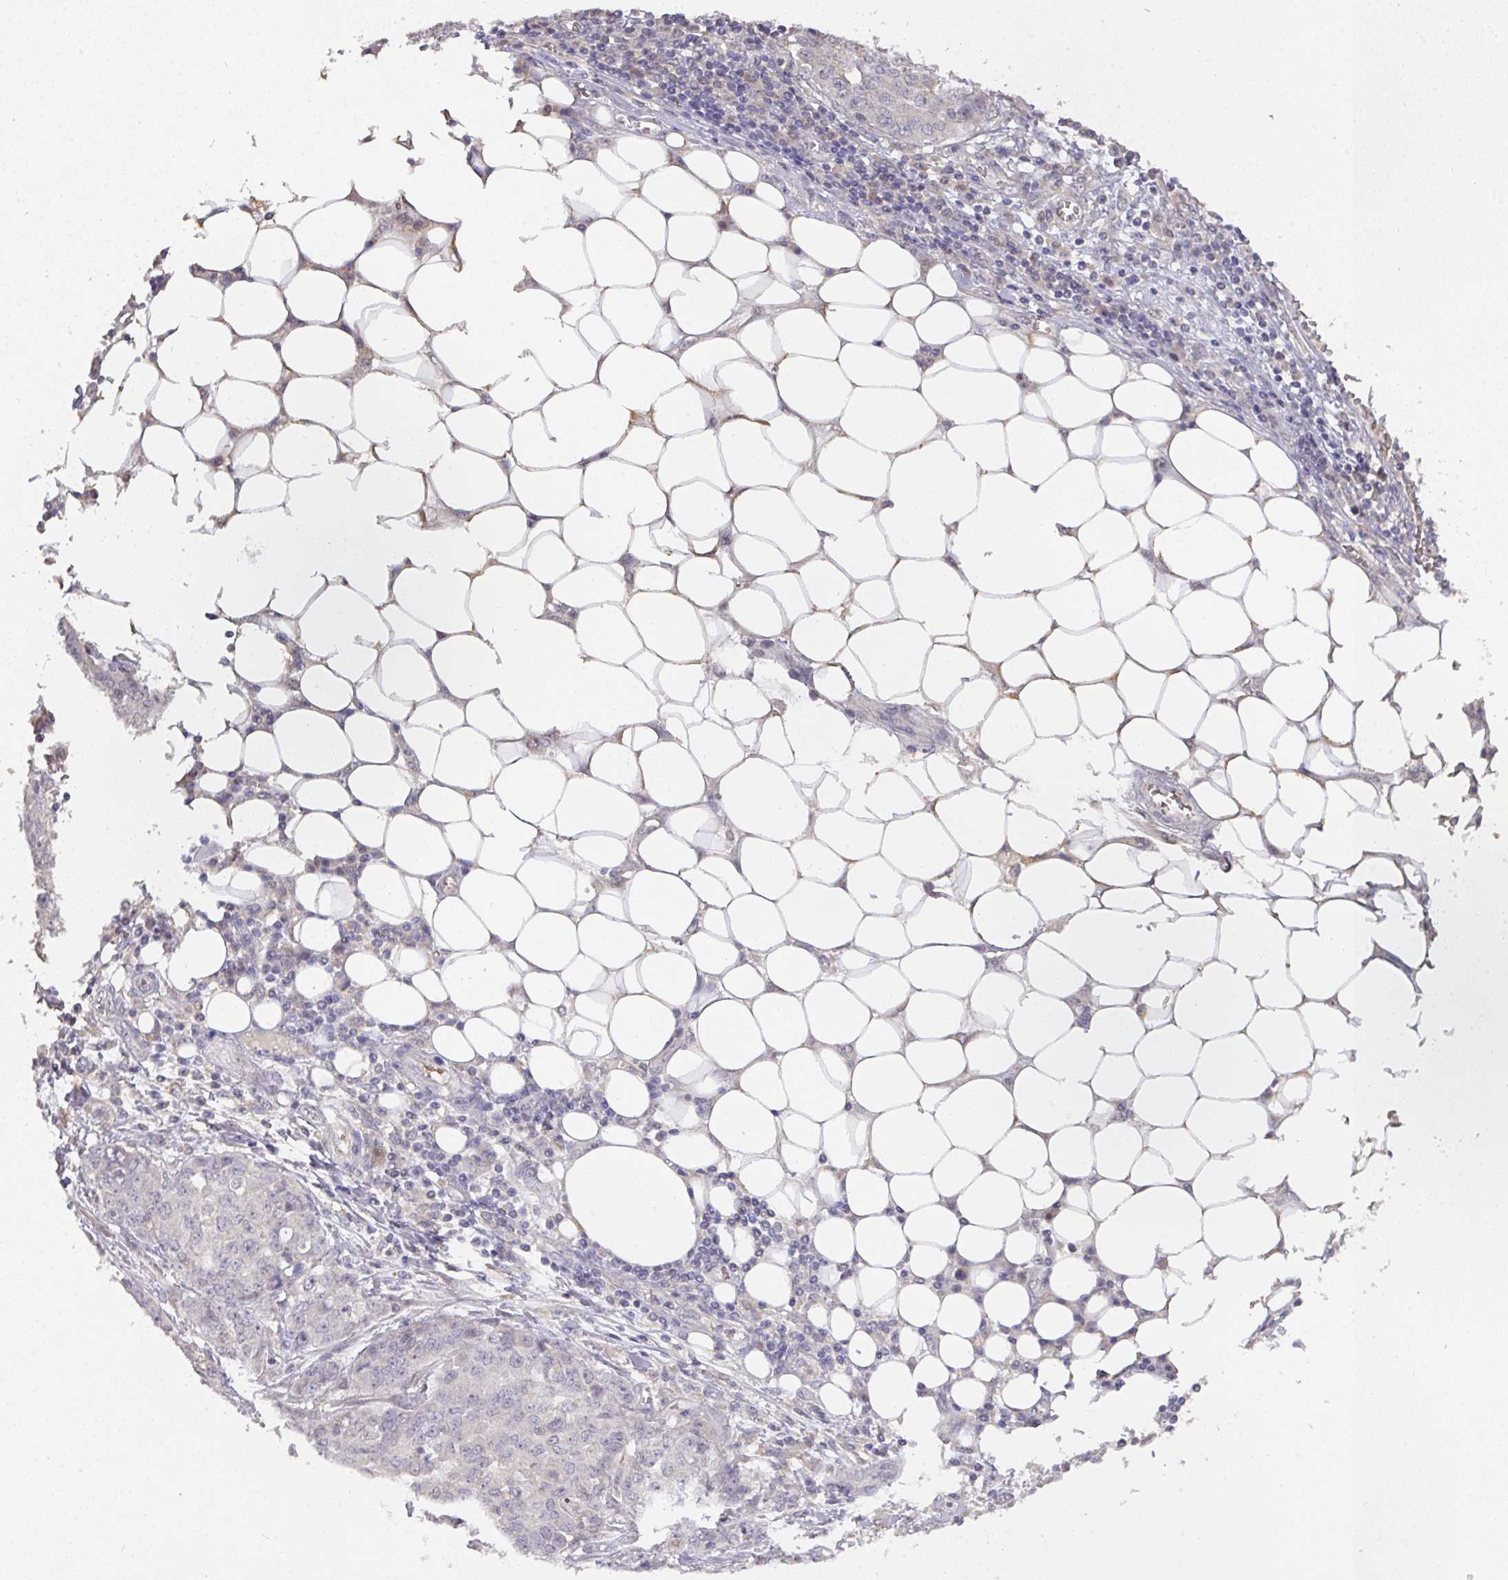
{"staining": {"intensity": "negative", "quantity": "none", "location": "none"}, "tissue": "ovarian cancer", "cell_type": "Tumor cells", "image_type": "cancer", "snomed": [{"axis": "morphology", "description": "Cystadenocarcinoma, serous, NOS"}, {"axis": "topography", "description": "Soft tissue"}, {"axis": "topography", "description": "Ovary"}], "caption": "The immunohistochemistry image has no significant positivity in tumor cells of ovarian cancer tissue.", "gene": "FOXN4", "patient": {"sex": "female", "age": 57}}